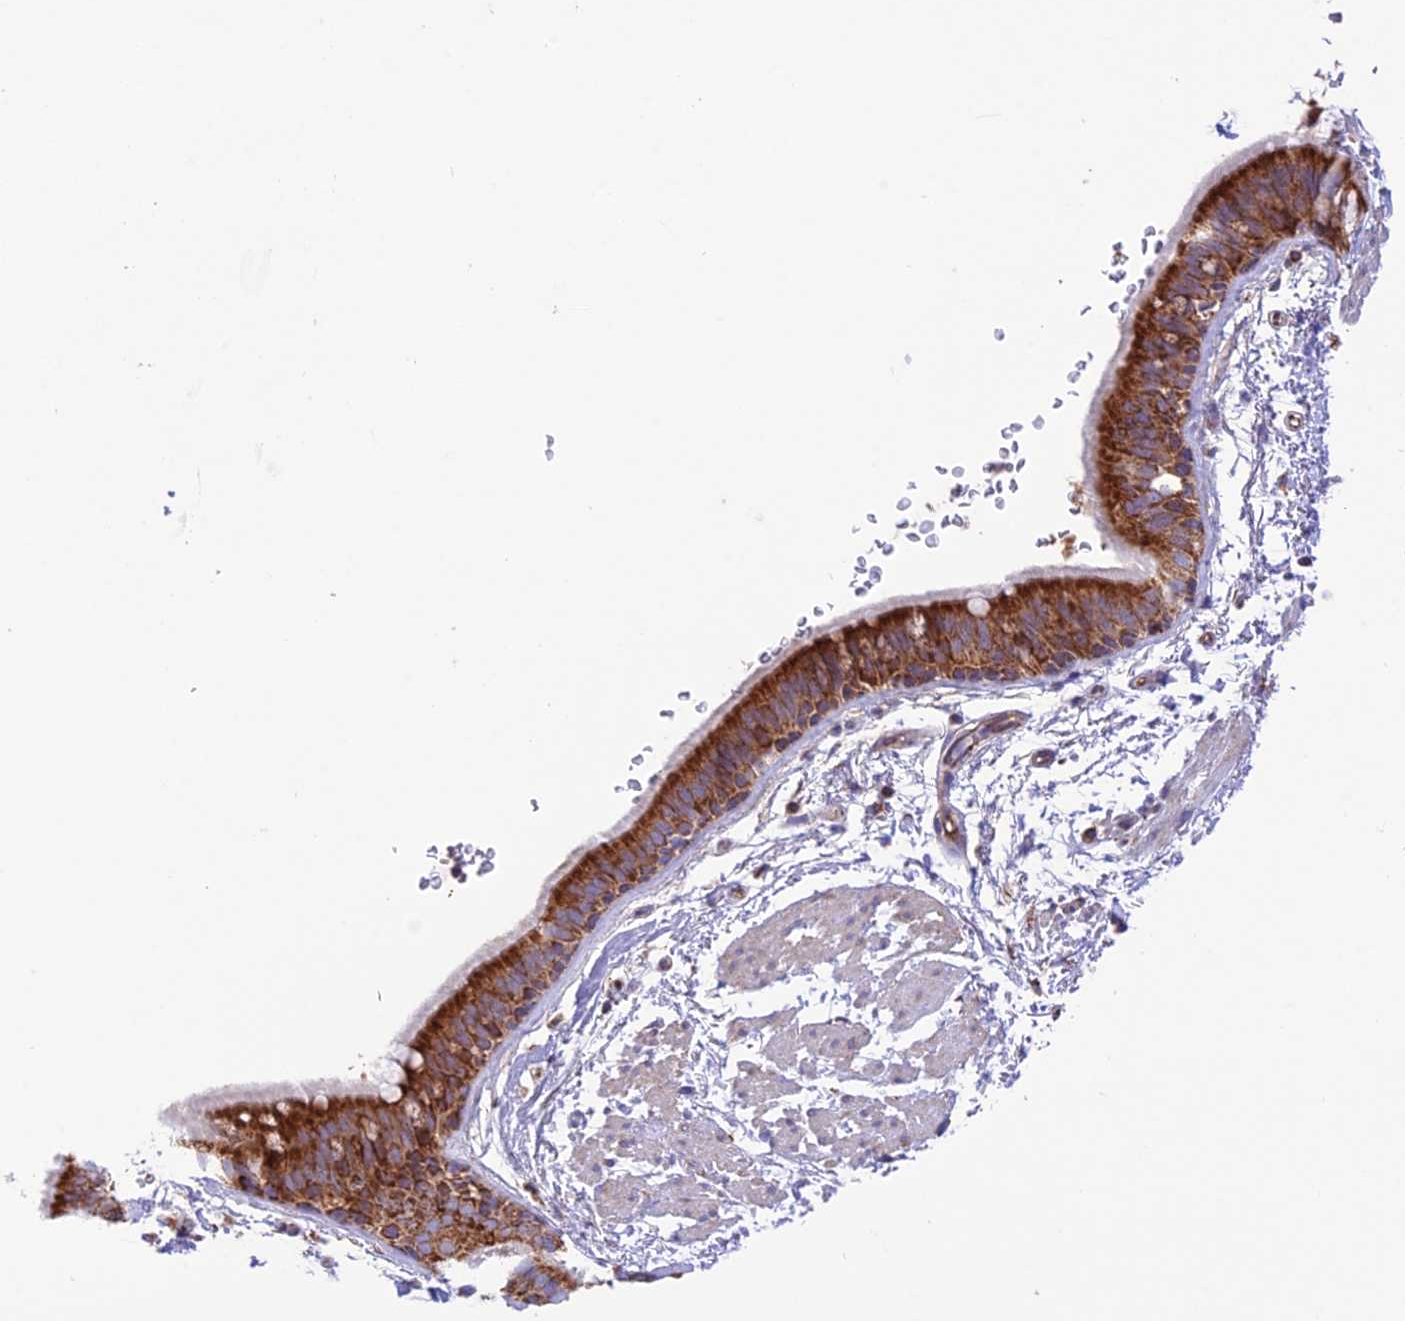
{"staining": {"intensity": "strong", "quantity": ">75%", "location": "cytoplasmic/membranous"}, "tissue": "bronchus", "cell_type": "Respiratory epithelial cells", "image_type": "normal", "snomed": [{"axis": "morphology", "description": "Normal tissue, NOS"}, {"axis": "topography", "description": "Lymph node"}, {"axis": "topography", "description": "Bronchus"}], "caption": "Immunohistochemistry (IHC) image of unremarkable bronchus: bronchus stained using immunohistochemistry (IHC) exhibits high levels of strong protein expression localized specifically in the cytoplasmic/membranous of respiratory epithelial cells, appearing as a cytoplasmic/membranous brown color.", "gene": "UAP1L1", "patient": {"sex": "female", "age": 70}}